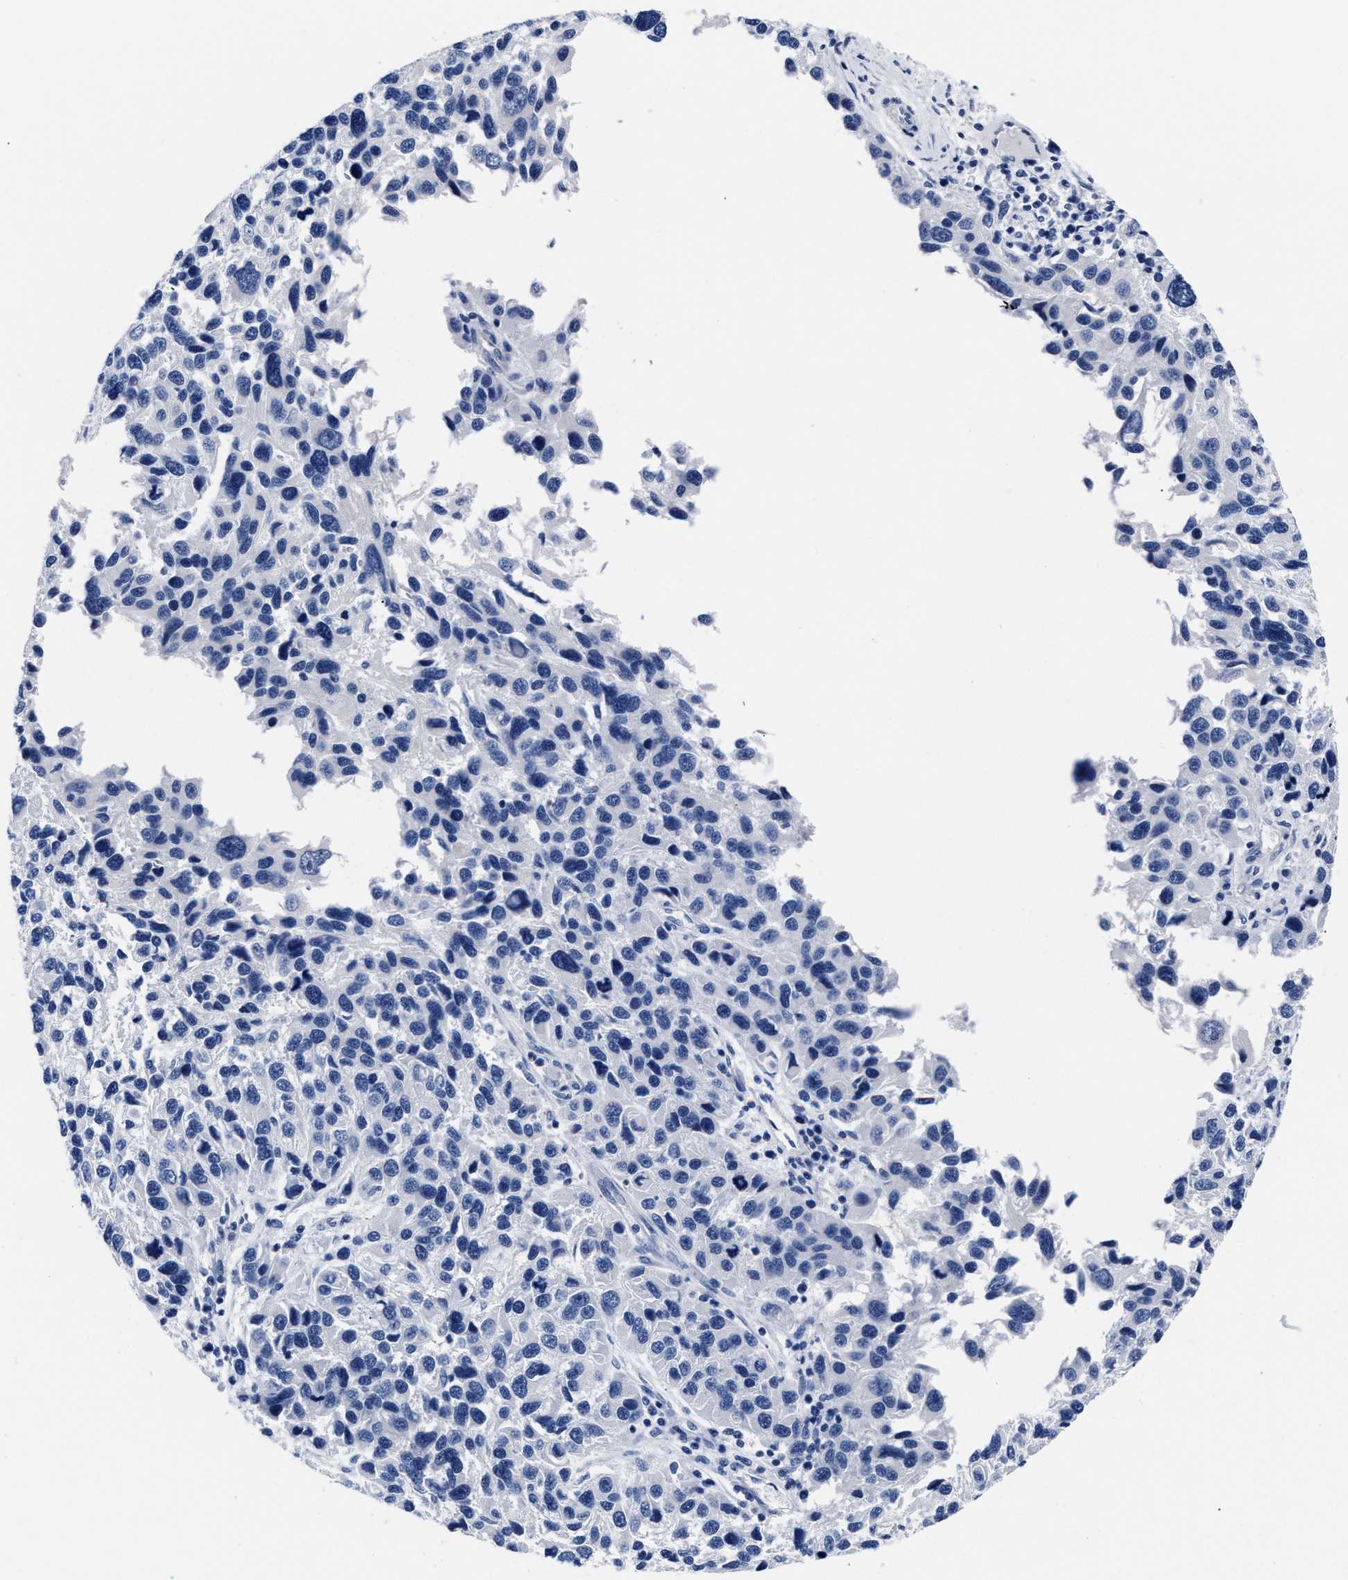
{"staining": {"intensity": "negative", "quantity": "none", "location": "none"}, "tissue": "melanoma", "cell_type": "Tumor cells", "image_type": "cancer", "snomed": [{"axis": "morphology", "description": "Malignant melanoma, NOS"}, {"axis": "topography", "description": "Skin"}], "caption": "Immunohistochemistry photomicrograph of neoplastic tissue: human melanoma stained with DAB displays no significant protein staining in tumor cells.", "gene": "ALPG", "patient": {"sex": "male", "age": 53}}